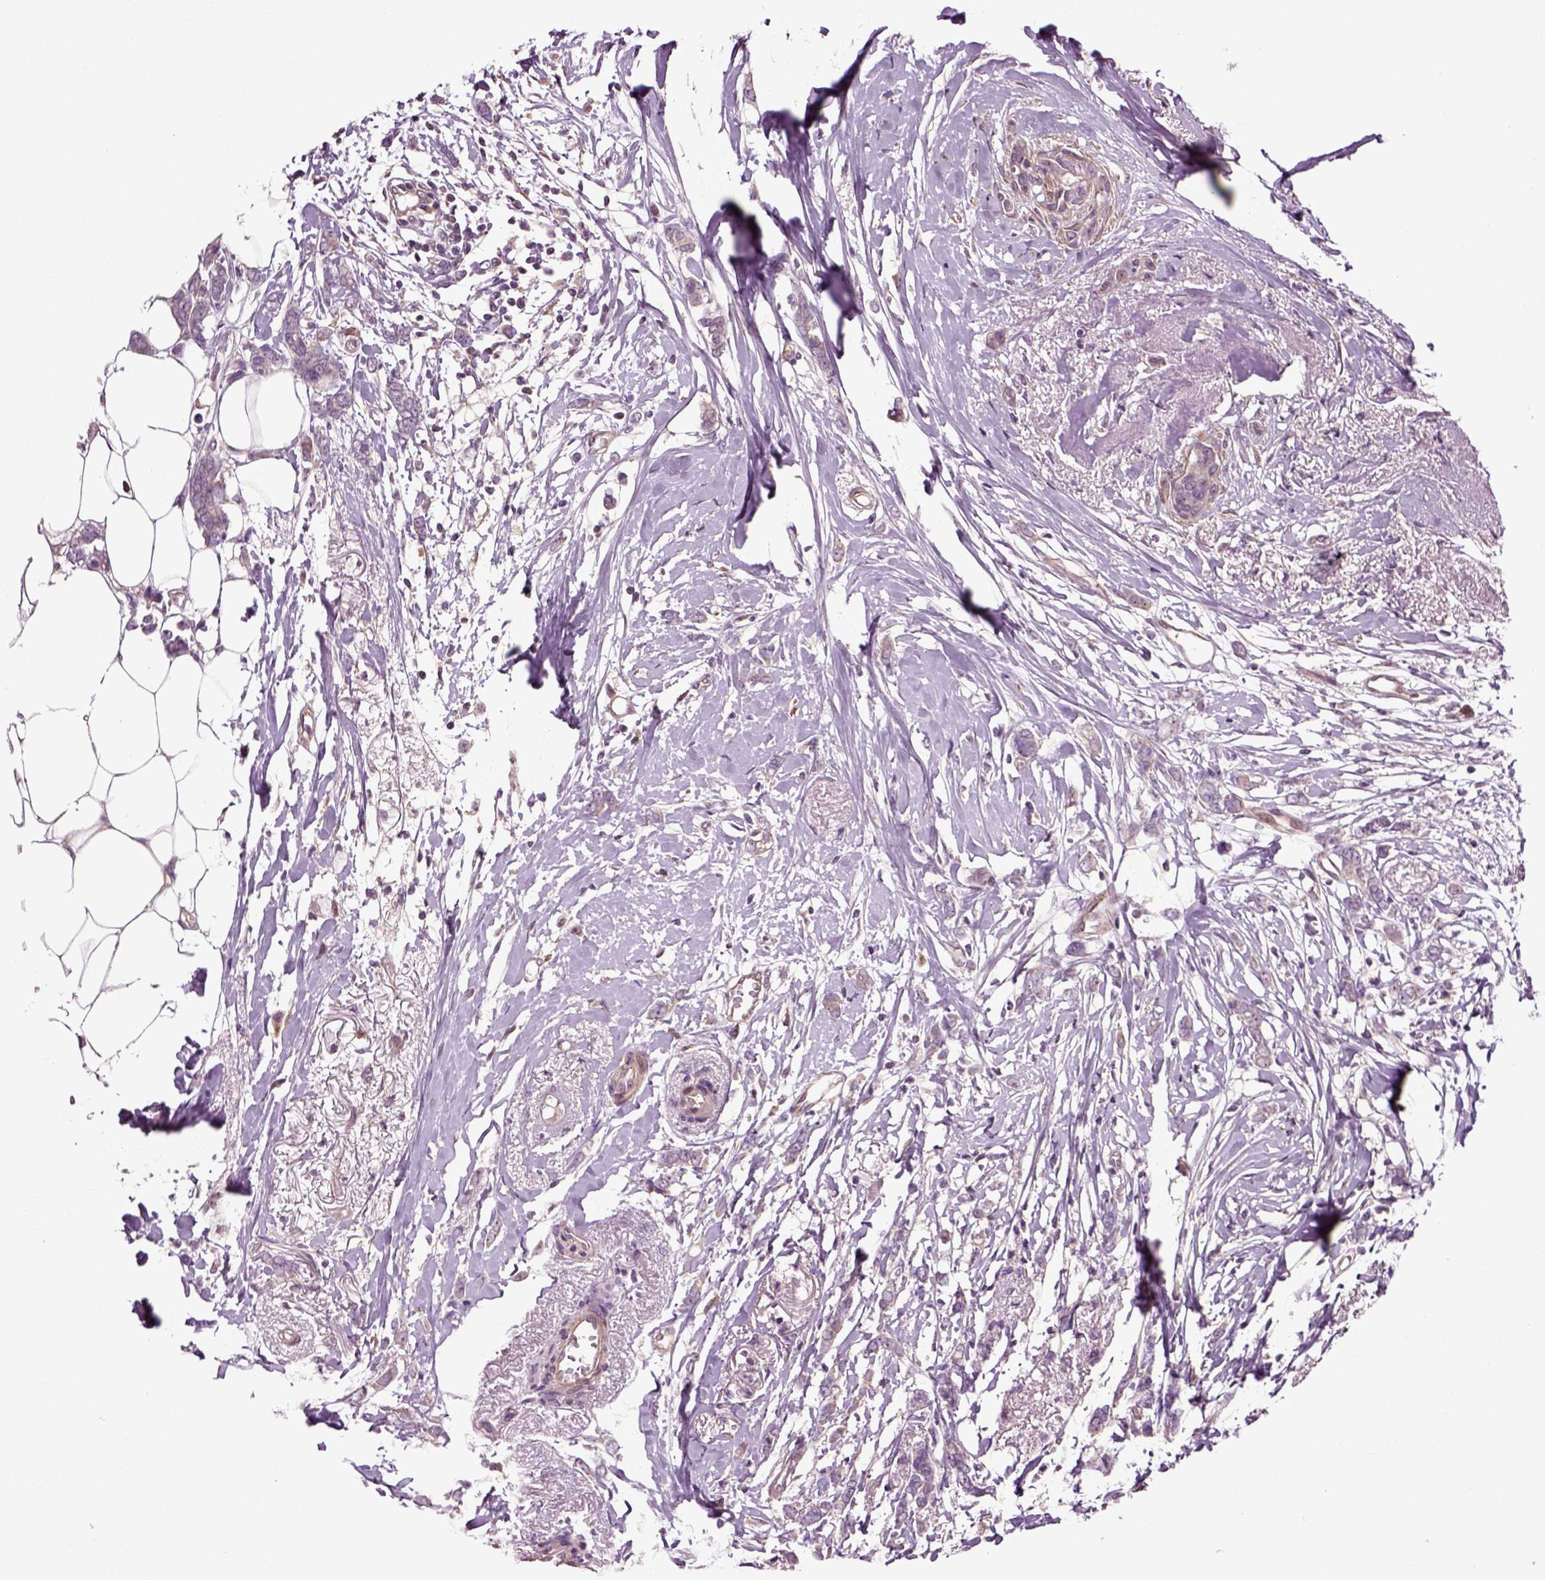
{"staining": {"intensity": "weak", "quantity": ">75%", "location": "cytoplasmic/membranous"}, "tissue": "breast cancer", "cell_type": "Tumor cells", "image_type": "cancer", "snomed": [{"axis": "morphology", "description": "Duct carcinoma"}, {"axis": "topography", "description": "Breast"}], "caption": "Immunohistochemical staining of human breast cancer displays low levels of weak cytoplasmic/membranous staining in approximately >75% of tumor cells.", "gene": "HAGHL", "patient": {"sex": "female", "age": 40}}